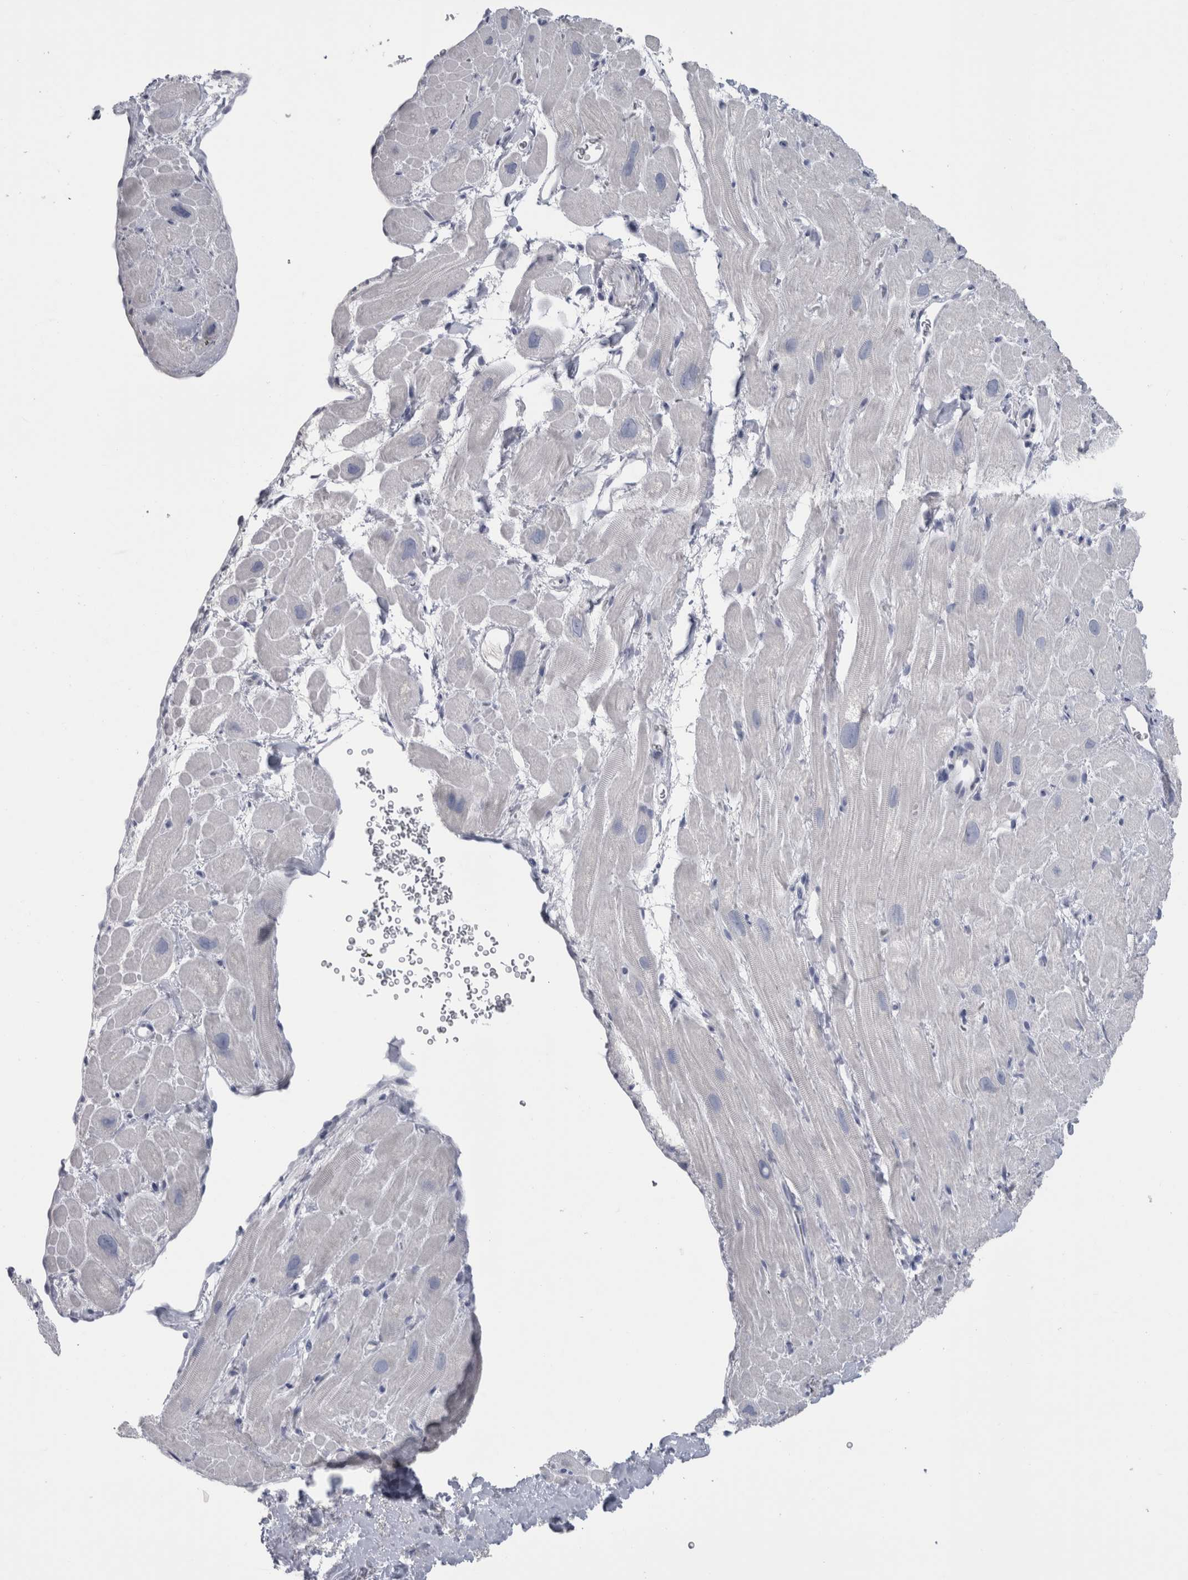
{"staining": {"intensity": "negative", "quantity": "none", "location": "none"}, "tissue": "heart muscle", "cell_type": "Cardiomyocytes", "image_type": "normal", "snomed": [{"axis": "morphology", "description": "Normal tissue, NOS"}, {"axis": "topography", "description": "Heart"}], "caption": "Cardiomyocytes show no significant expression in unremarkable heart muscle. The staining is performed using DAB (3,3'-diaminobenzidine) brown chromogen with nuclei counter-stained in using hematoxylin.", "gene": "PTH", "patient": {"sex": "male", "age": 49}}